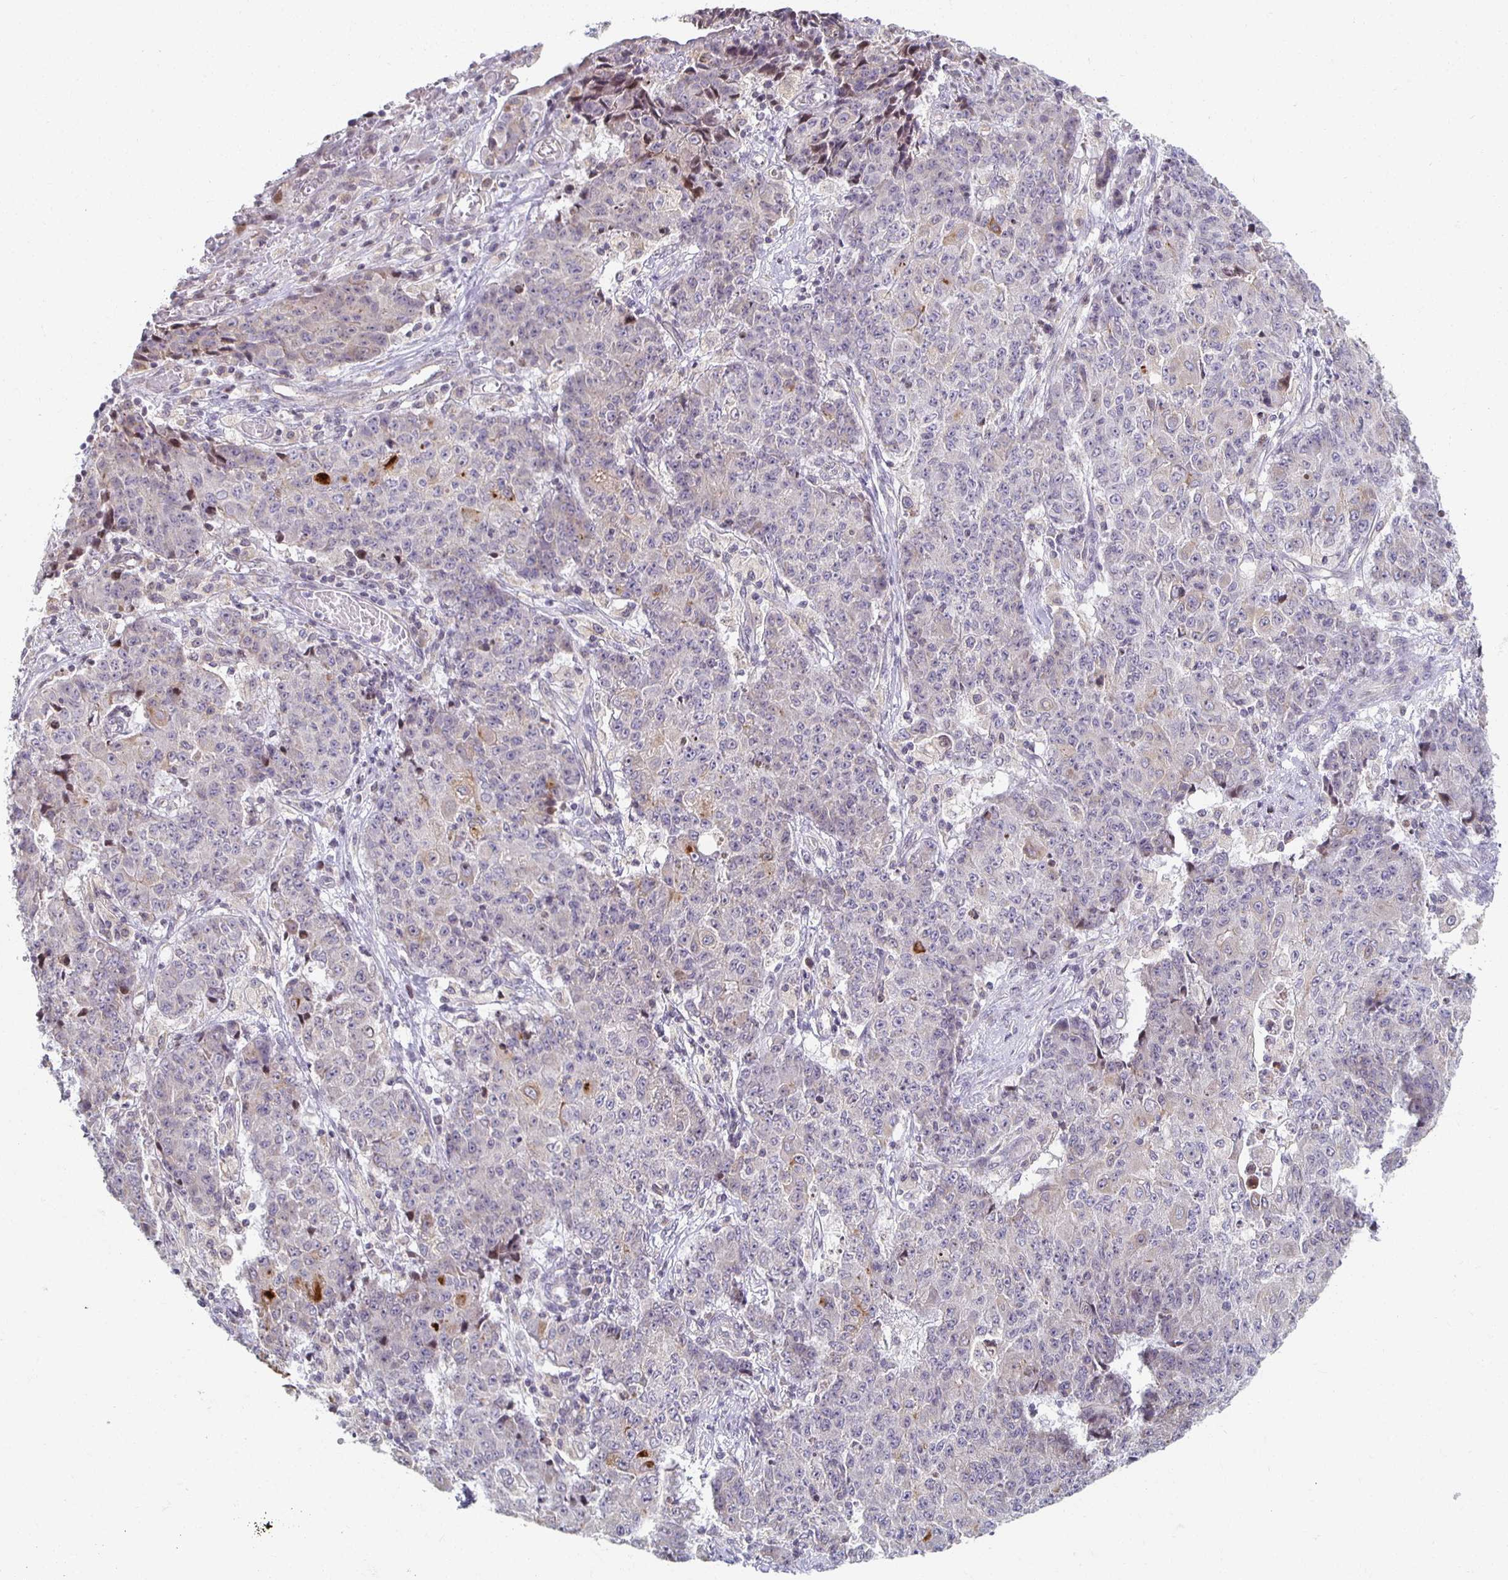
{"staining": {"intensity": "weak", "quantity": "<25%", "location": "cytoplasmic/membranous"}, "tissue": "ovarian cancer", "cell_type": "Tumor cells", "image_type": "cancer", "snomed": [{"axis": "morphology", "description": "Carcinoma, endometroid"}, {"axis": "topography", "description": "Ovary"}], "caption": "DAB (3,3'-diaminobenzidine) immunohistochemical staining of ovarian cancer (endometroid carcinoma) demonstrates no significant staining in tumor cells.", "gene": "HCFC1R1", "patient": {"sex": "female", "age": 42}}